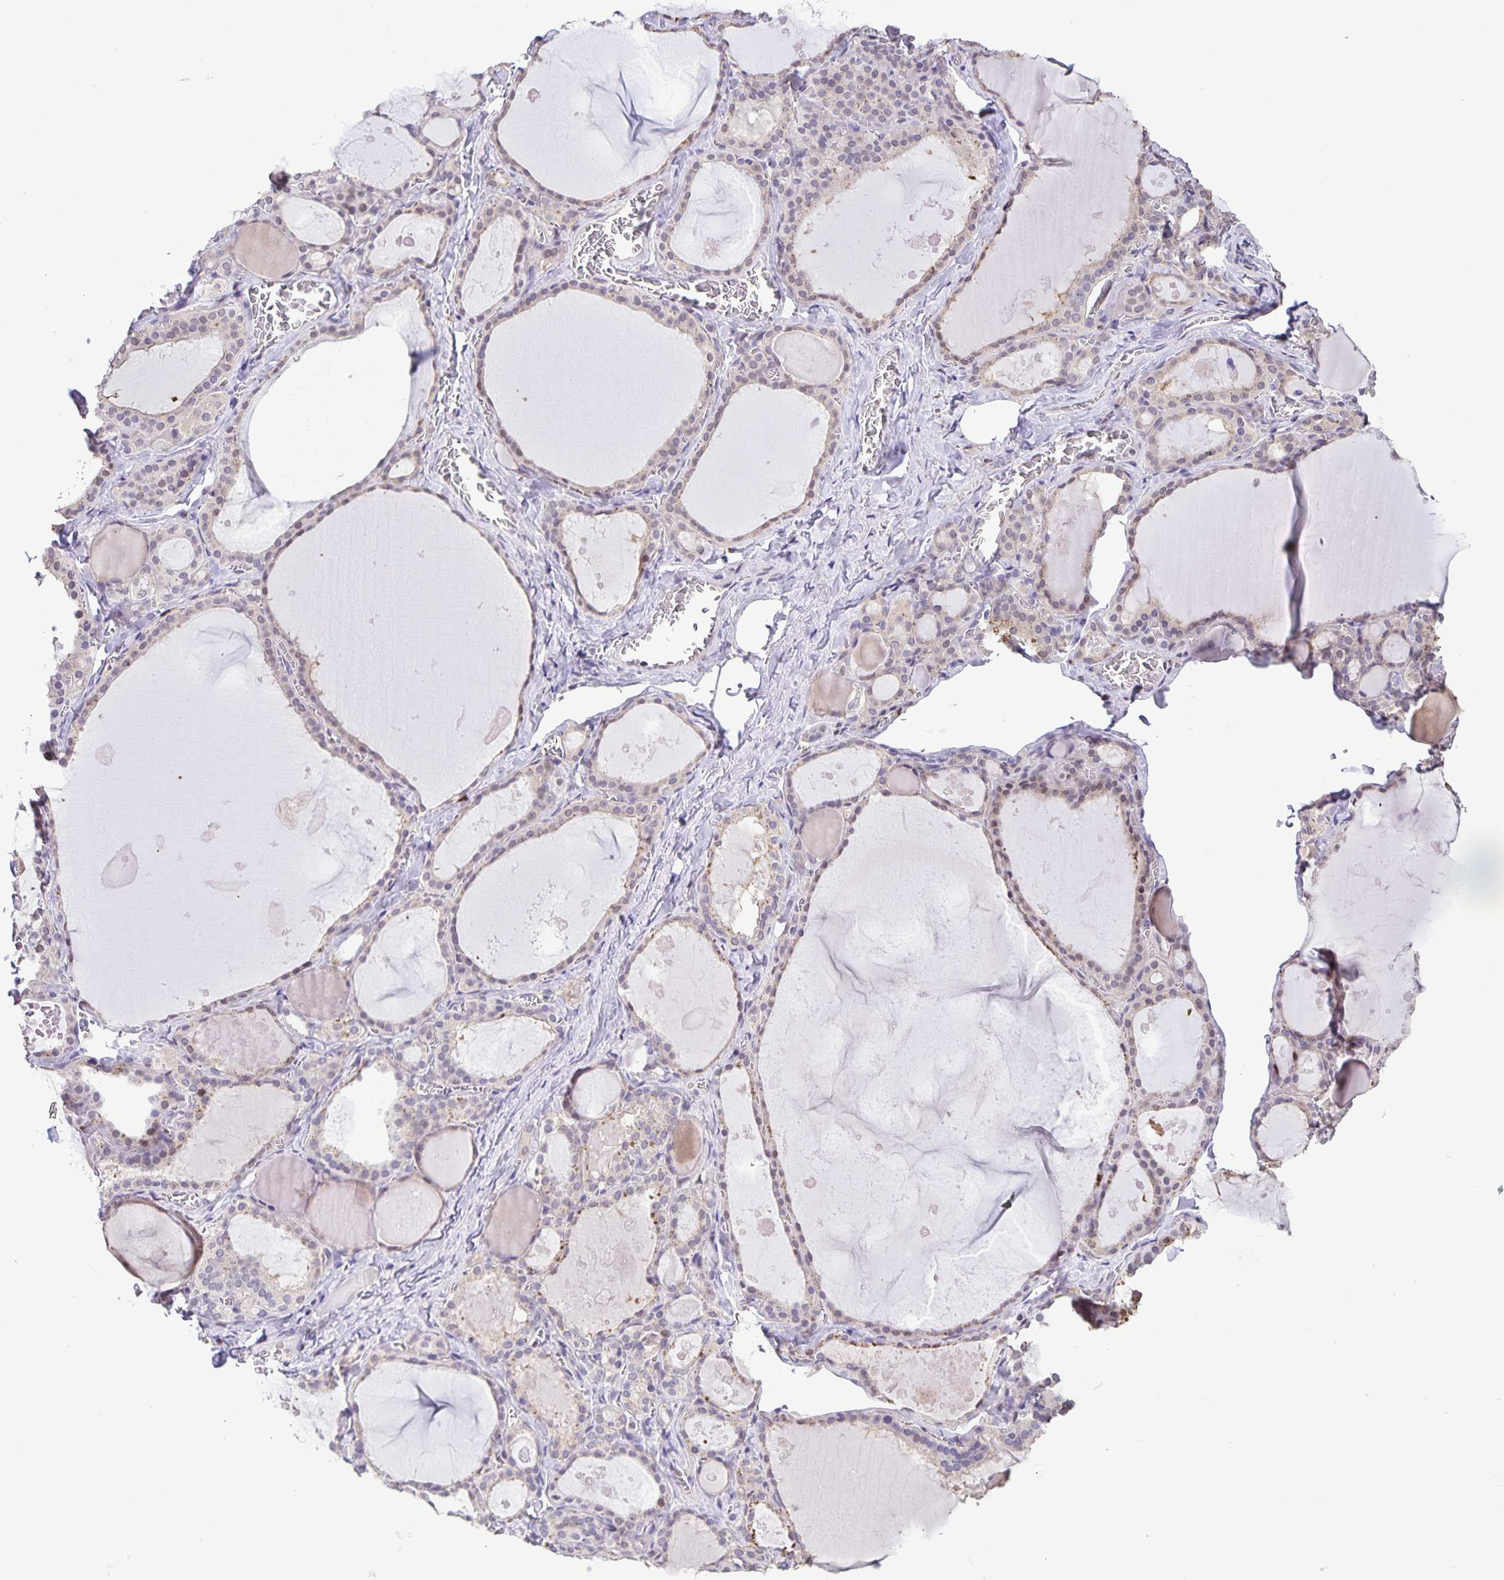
{"staining": {"intensity": "weak", "quantity": "<25%", "location": "nuclear"}, "tissue": "thyroid gland", "cell_type": "Glandular cells", "image_type": "normal", "snomed": [{"axis": "morphology", "description": "Normal tissue, NOS"}, {"axis": "topography", "description": "Thyroid gland"}], "caption": "DAB (3,3'-diaminobenzidine) immunohistochemical staining of benign thyroid gland shows no significant staining in glandular cells.", "gene": "ONECUT2", "patient": {"sex": "male", "age": 56}}